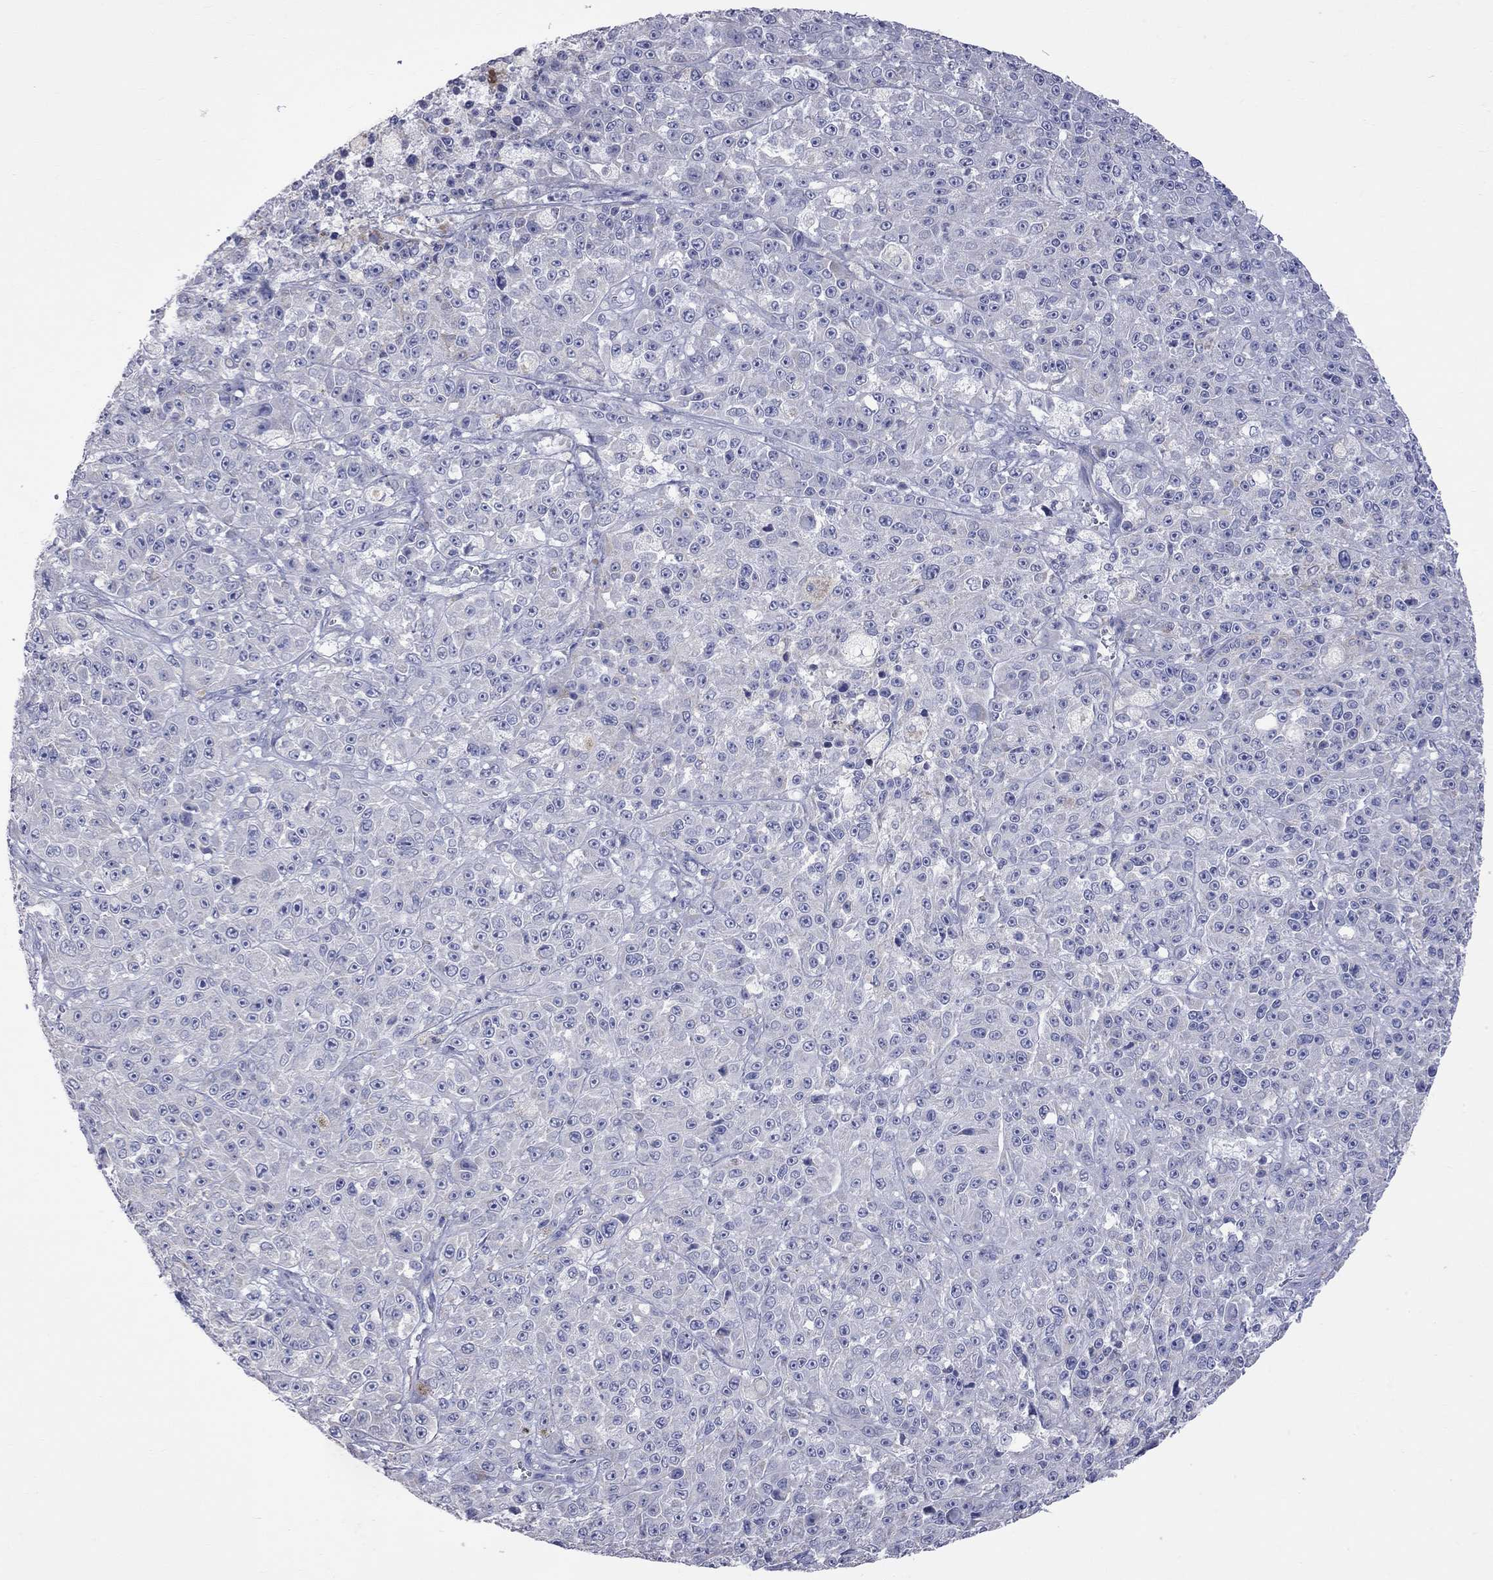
{"staining": {"intensity": "negative", "quantity": "none", "location": "none"}, "tissue": "melanoma", "cell_type": "Tumor cells", "image_type": "cancer", "snomed": [{"axis": "morphology", "description": "Malignant melanoma, NOS"}, {"axis": "topography", "description": "Skin"}], "caption": "Immunohistochemistry photomicrograph of neoplastic tissue: melanoma stained with DAB reveals no significant protein positivity in tumor cells.", "gene": "KCND2", "patient": {"sex": "female", "age": 58}}